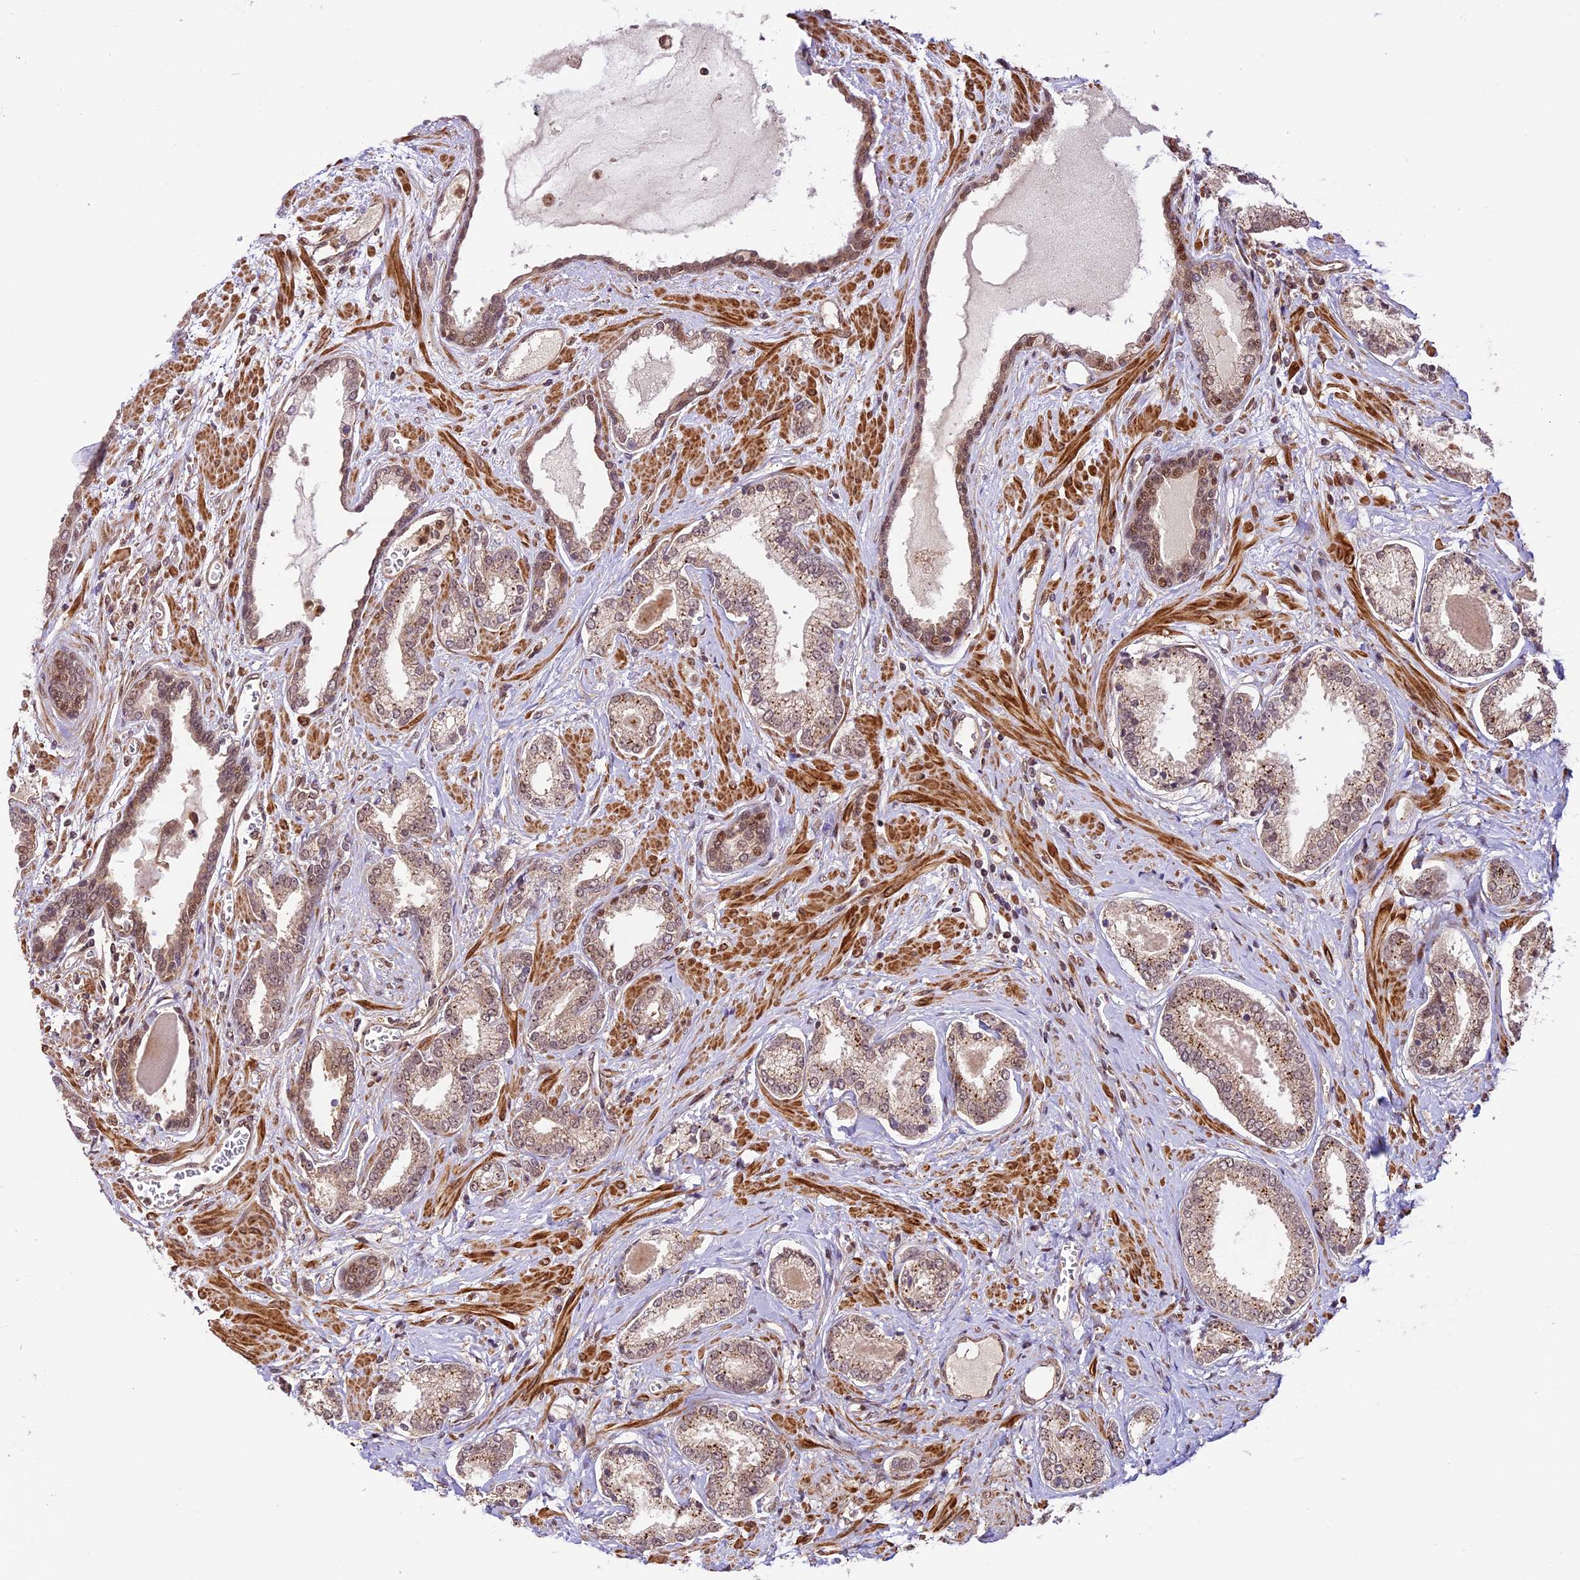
{"staining": {"intensity": "moderate", "quantity": "25%-75%", "location": "cytoplasmic/membranous,nuclear"}, "tissue": "prostate cancer", "cell_type": "Tumor cells", "image_type": "cancer", "snomed": [{"axis": "morphology", "description": "Adenocarcinoma, Low grade"}, {"axis": "topography", "description": "Prostate"}], "caption": "Tumor cells demonstrate medium levels of moderate cytoplasmic/membranous and nuclear positivity in about 25%-75% of cells in prostate low-grade adenocarcinoma. (brown staining indicates protein expression, while blue staining denotes nuclei).", "gene": "DHX38", "patient": {"sex": "male", "age": 70}}